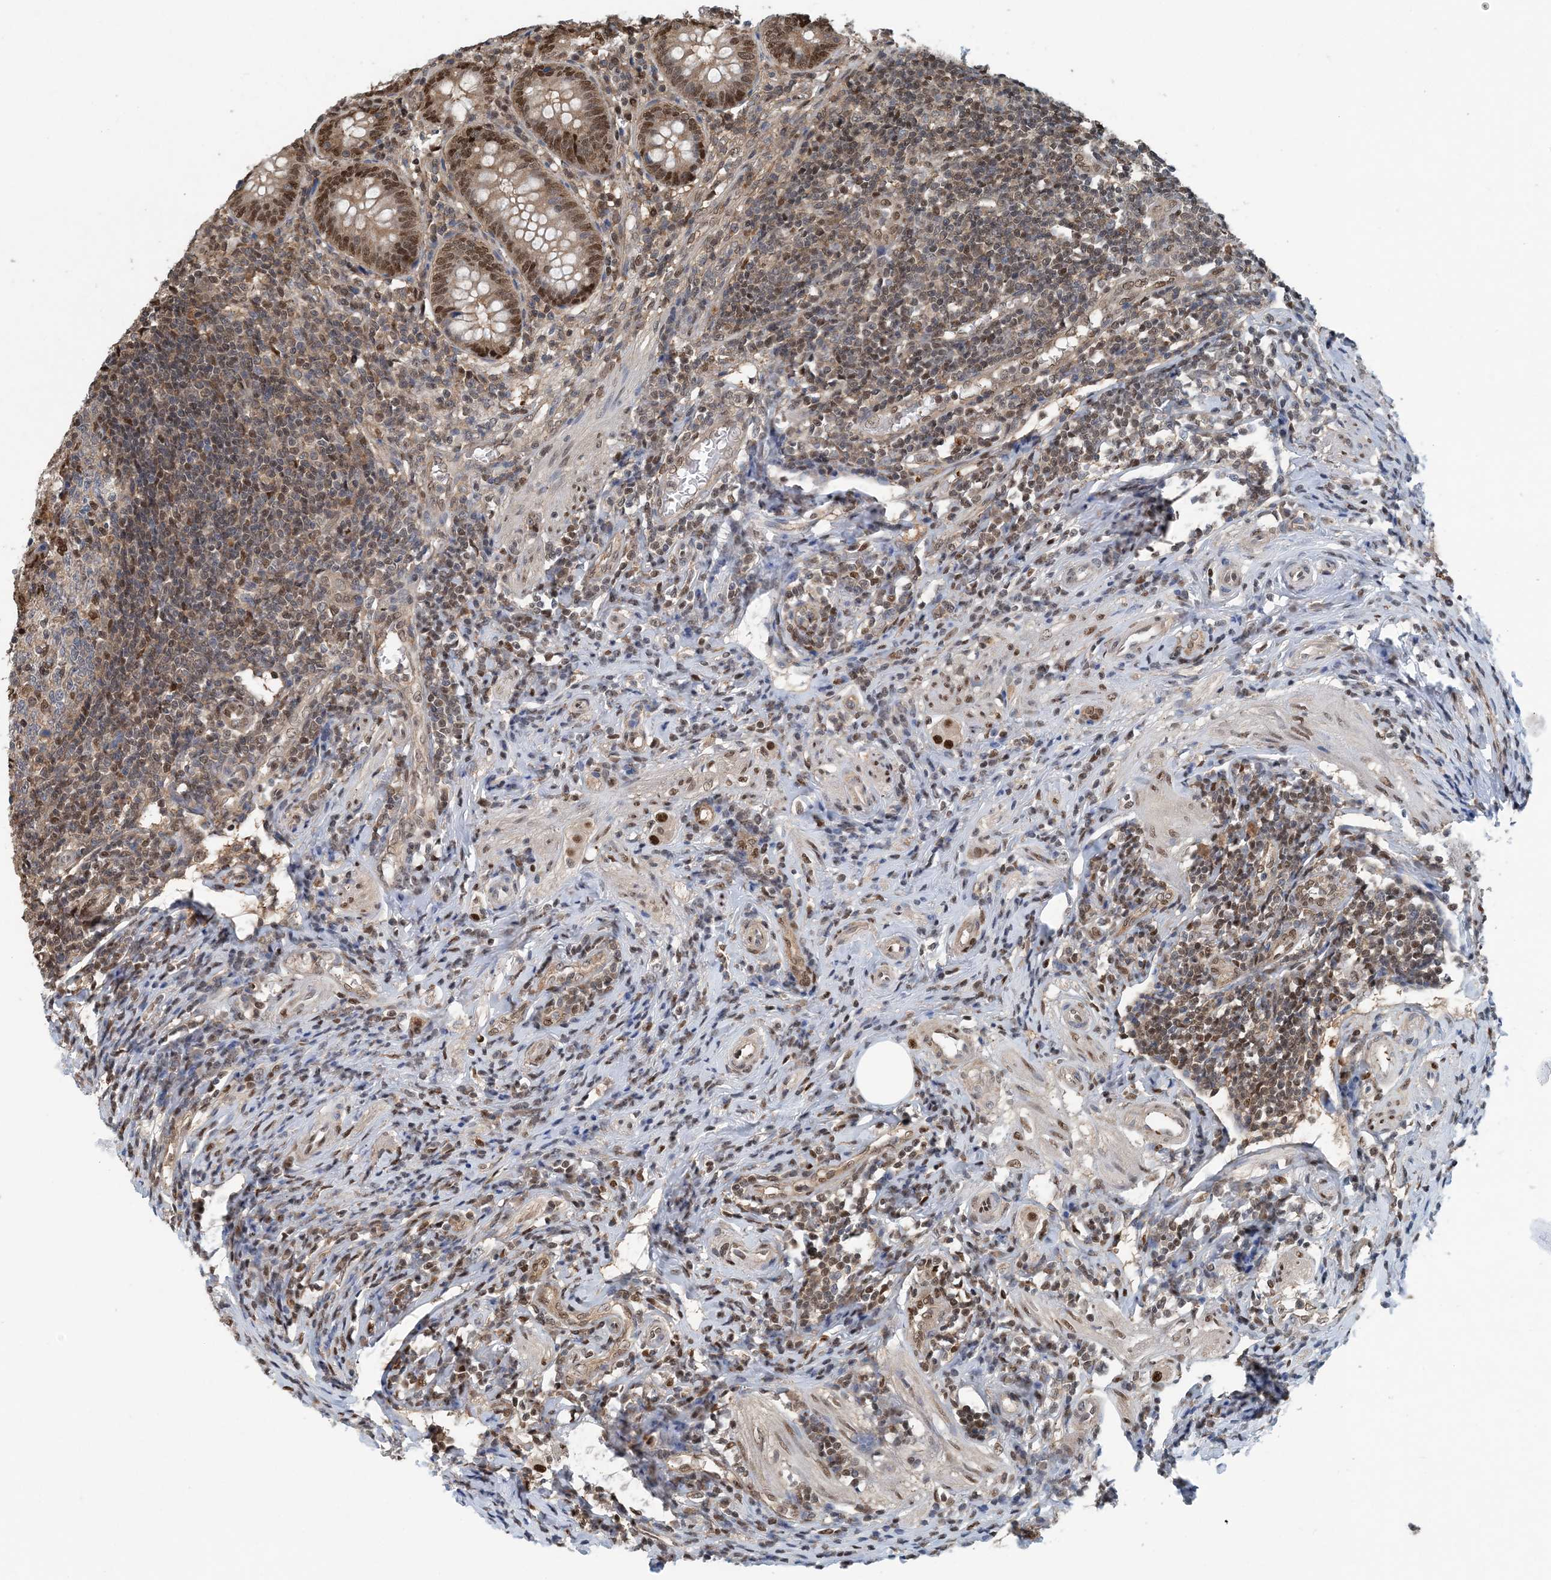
{"staining": {"intensity": "strong", "quantity": ">75%", "location": "nuclear"}, "tissue": "appendix", "cell_type": "Glandular cells", "image_type": "normal", "snomed": [{"axis": "morphology", "description": "Normal tissue, NOS"}, {"axis": "topography", "description": "Appendix"}], "caption": "Brown immunohistochemical staining in benign human appendix displays strong nuclear expression in about >75% of glandular cells.", "gene": "HIKESHI", "patient": {"sex": "female", "age": 54}}